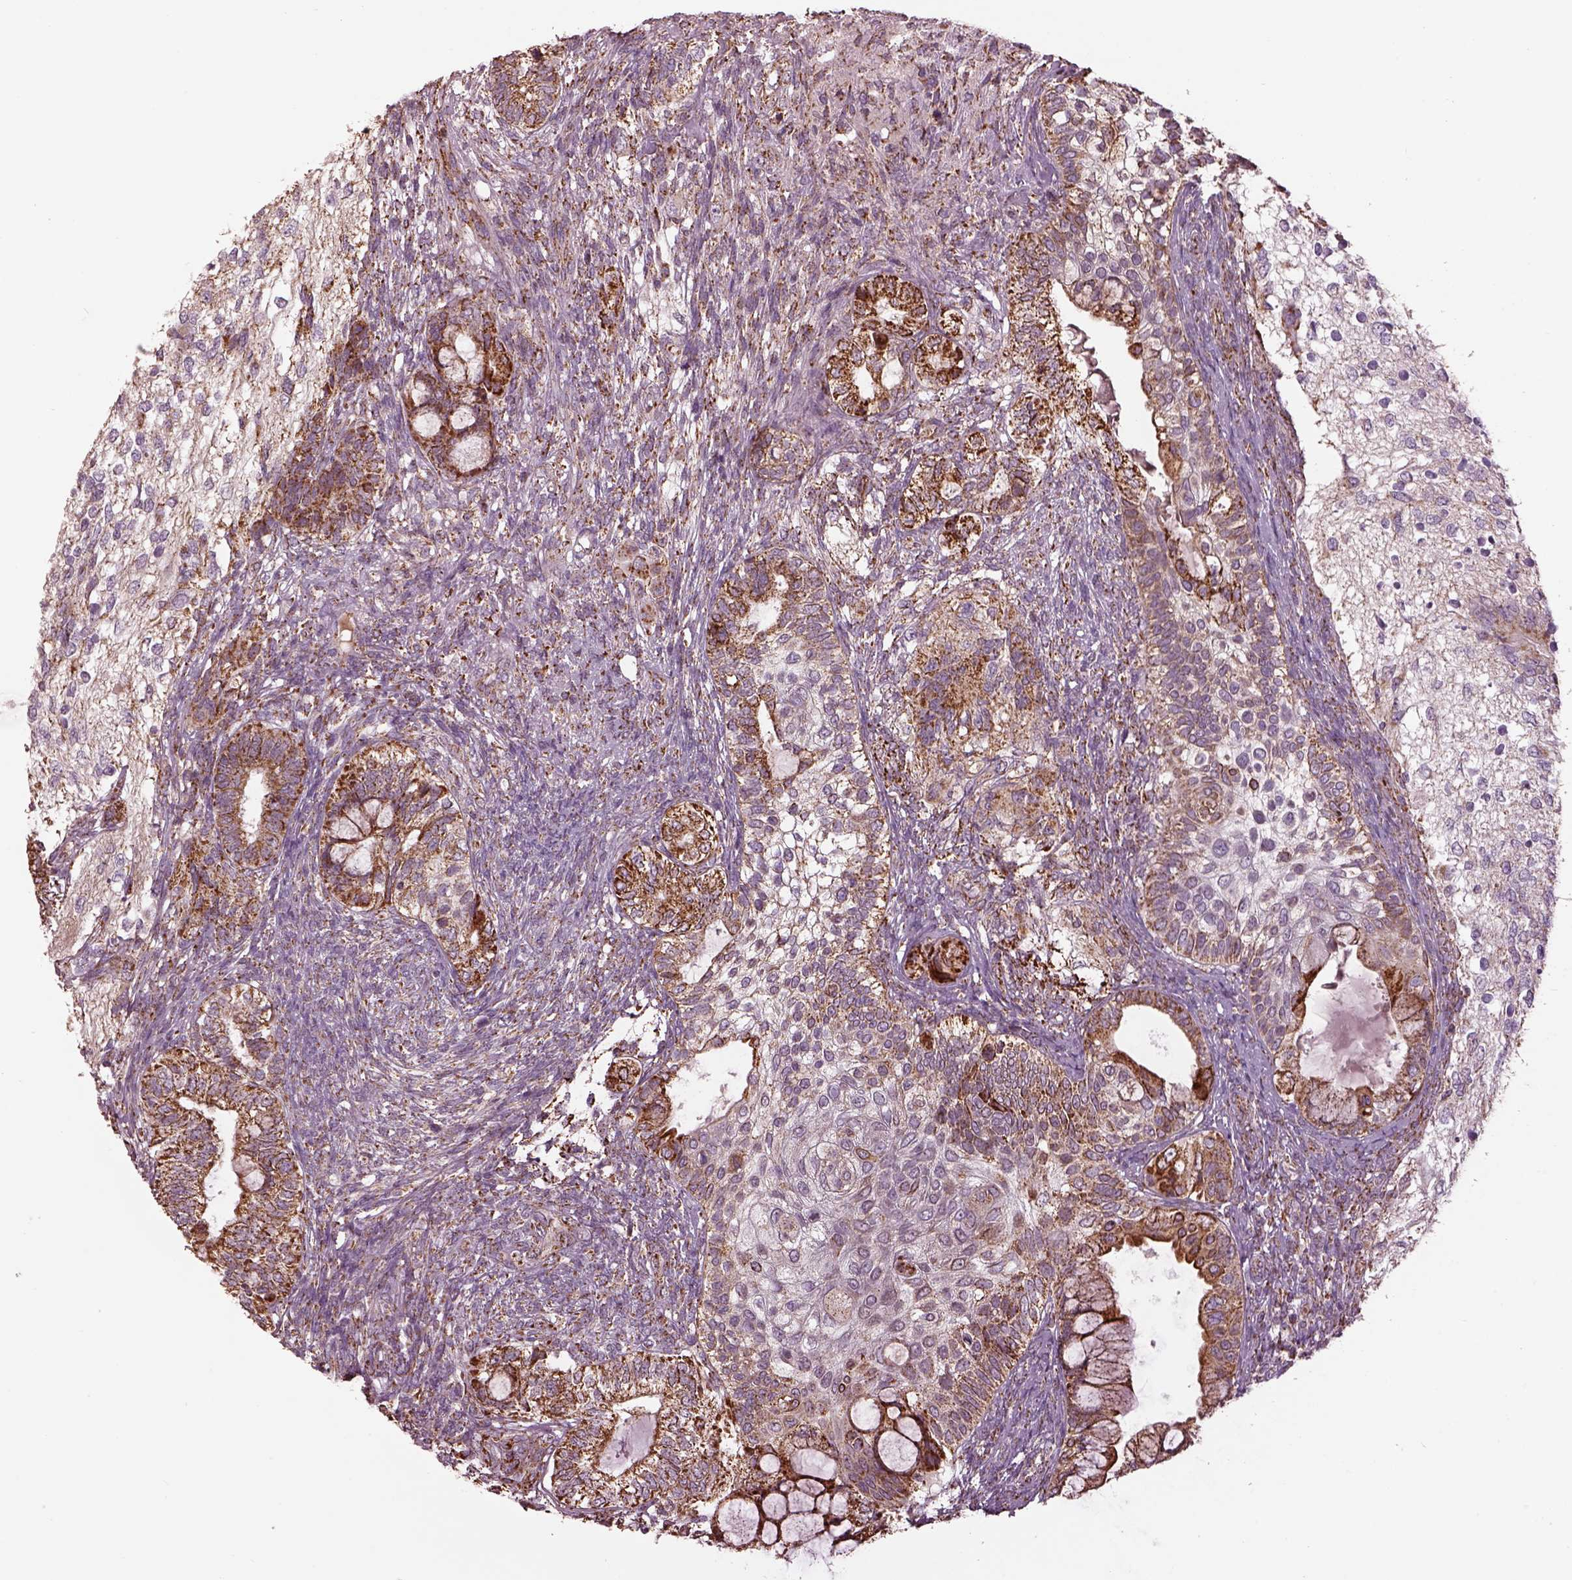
{"staining": {"intensity": "moderate", "quantity": "<25%", "location": "cytoplasmic/membranous"}, "tissue": "testis cancer", "cell_type": "Tumor cells", "image_type": "cancer", "snomed": [{"axis": "morphology", "description": "Seminoma, NOS"}, {"axis": "morphology", "description": "Carcinoma, Embryonal, NOS"}, {"axis": "topography", "description": "Testis"}], "caption": "The photomicrograph exhibits immunohistochemical staining of embryonal carcinoma (testis). There is moderate cytoplasmic/membranous staining is present in approximately <25% of tumor cells. The staining was performed using DAB (3,3'-diaminobenzidine) to visualize the protein expression in brown, while the nuclei were stained in blue with hematoxylin (Magnification: 20x).", "gene": "TMEM254", "patient": {"sex": "male", "age": 41}}